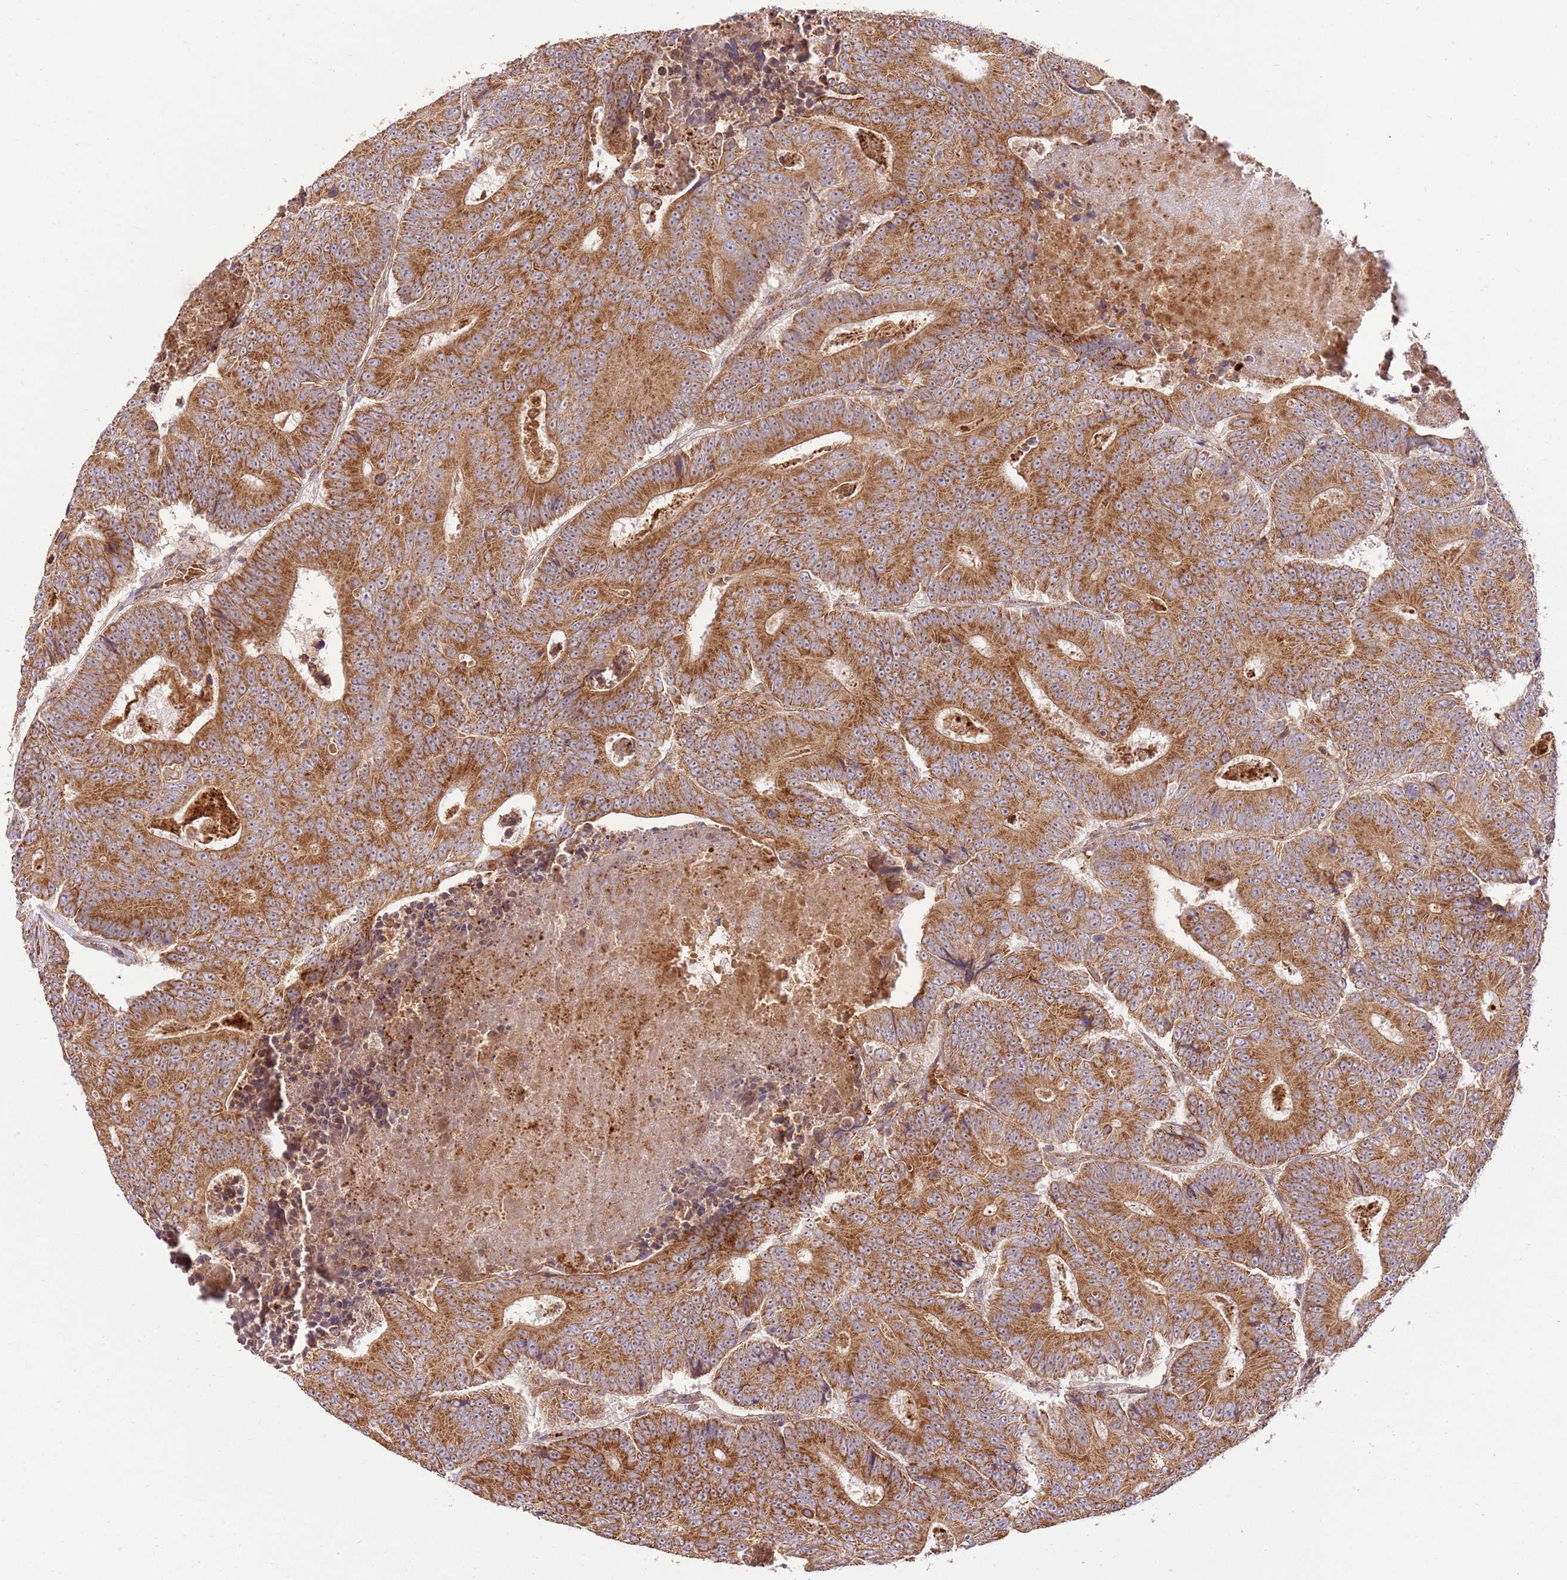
{"staining": {"intensity": "strong", "quantity": ">75%", "location": "cytoplasmic/membranous"}, "tissue": "colorectal cancer", "cell_type": "Tumor cells", "image_type": "cancer", "snomed": [{"axis": "morphology", "description": "Adenocarcinoma, NOS"}, {"axis": "topography", "description": "Colon"}], "caption": "DAB (3,3'-diaminobenzidine) immunohistochemical staining of colorectal cancer shows strong cytoplasmic/membranous protein staining in approximately >75% of tumor cells.", "gene": "SPATA2L", "patient": {"sex": "male", "age": 83}}